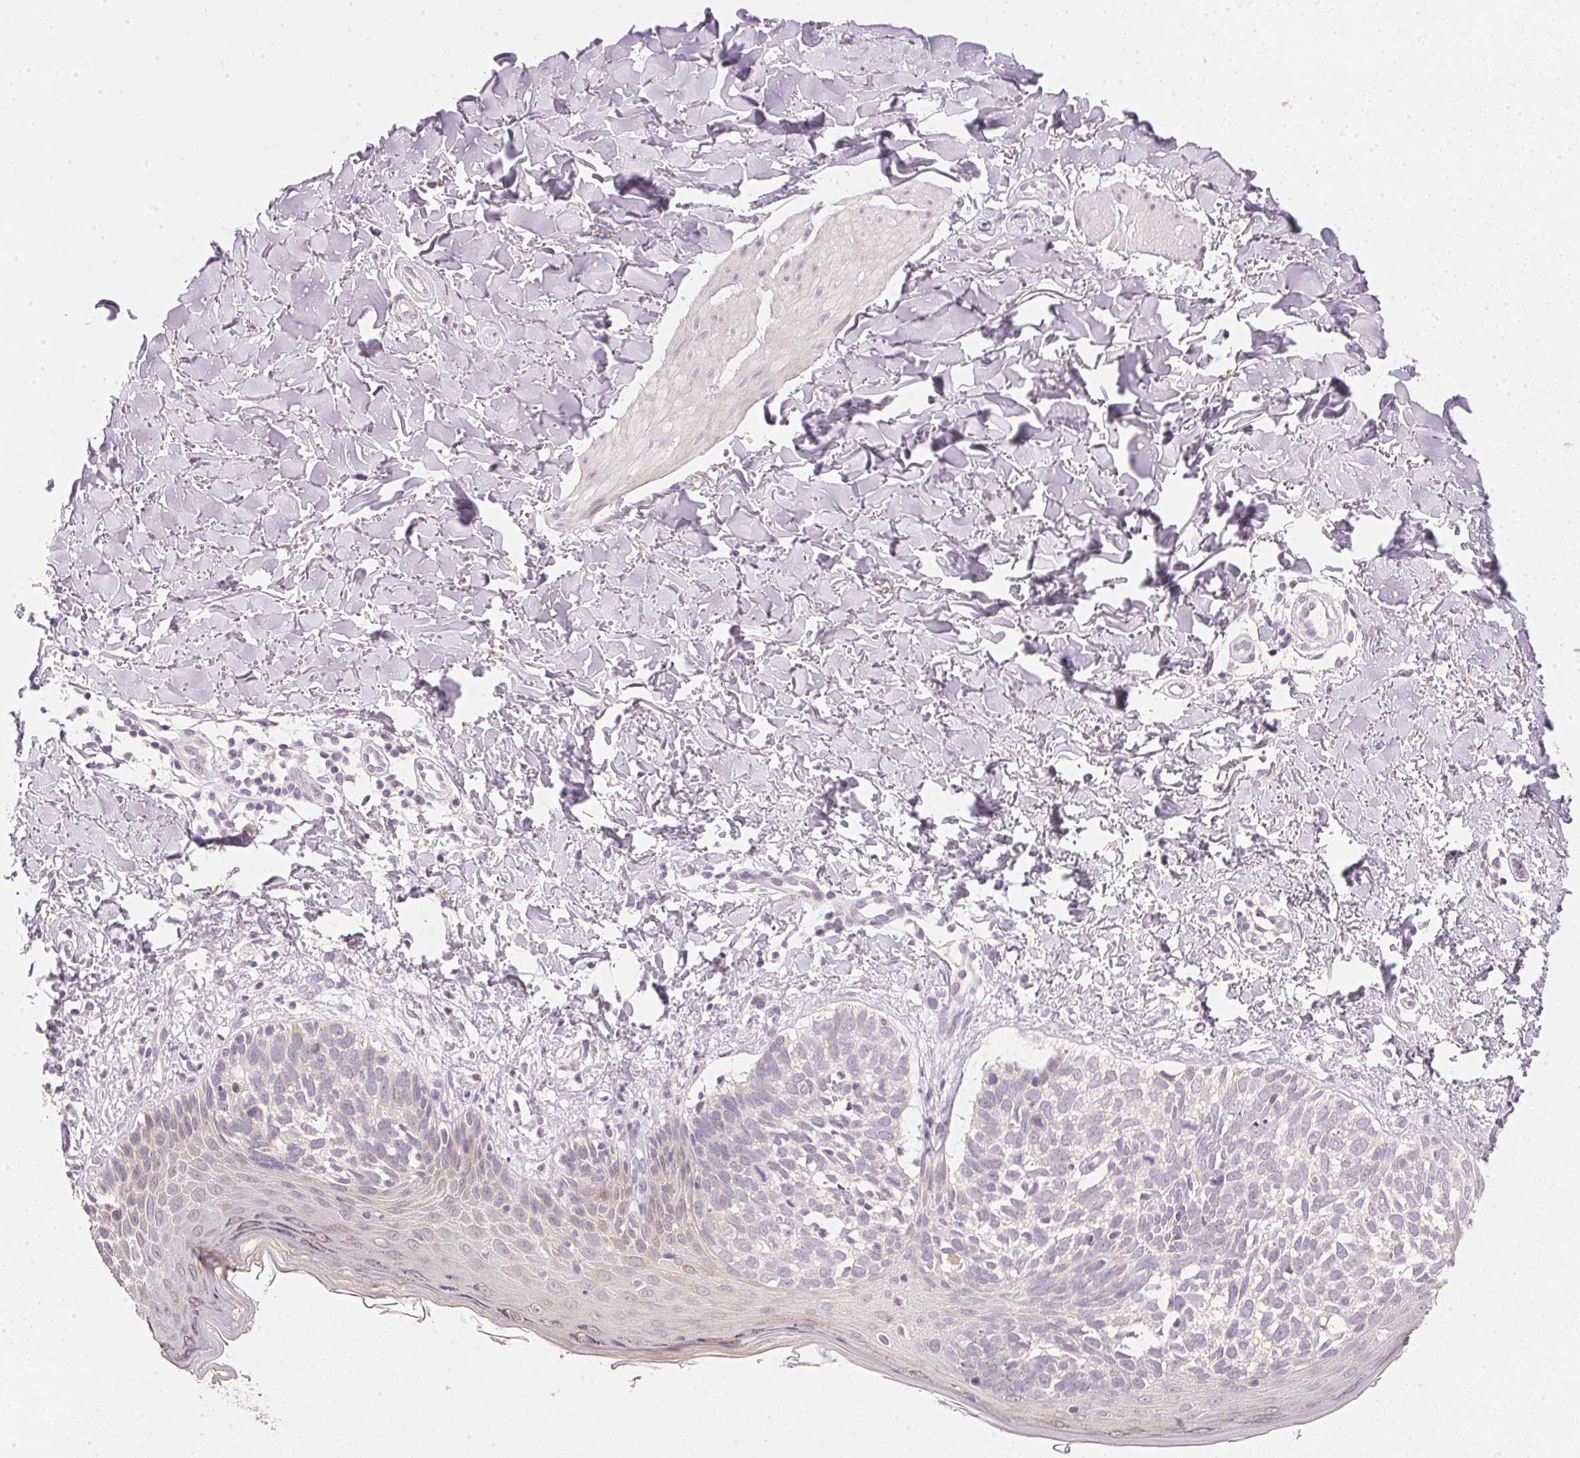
{"staining": {"intensity": "negative", "quantity": "none", "location": "none"}, "tissue": "skin cancer", "cell_type": "Tumor cells", "image_type": "cancer", "snomed": [{"axis": "morphology", "description": "Basal cell carcinoma"}, {"axis": "topography", "description": "Skin"}], "caption": "Immunohistochemistry micrograph of neoplastic tissue: human skin basal cell carcinoma stained with DAB displays no significant protein expression in tumor cells.", "gene": "DHCR24", "patient": {"sex": "female", "age": 45}}